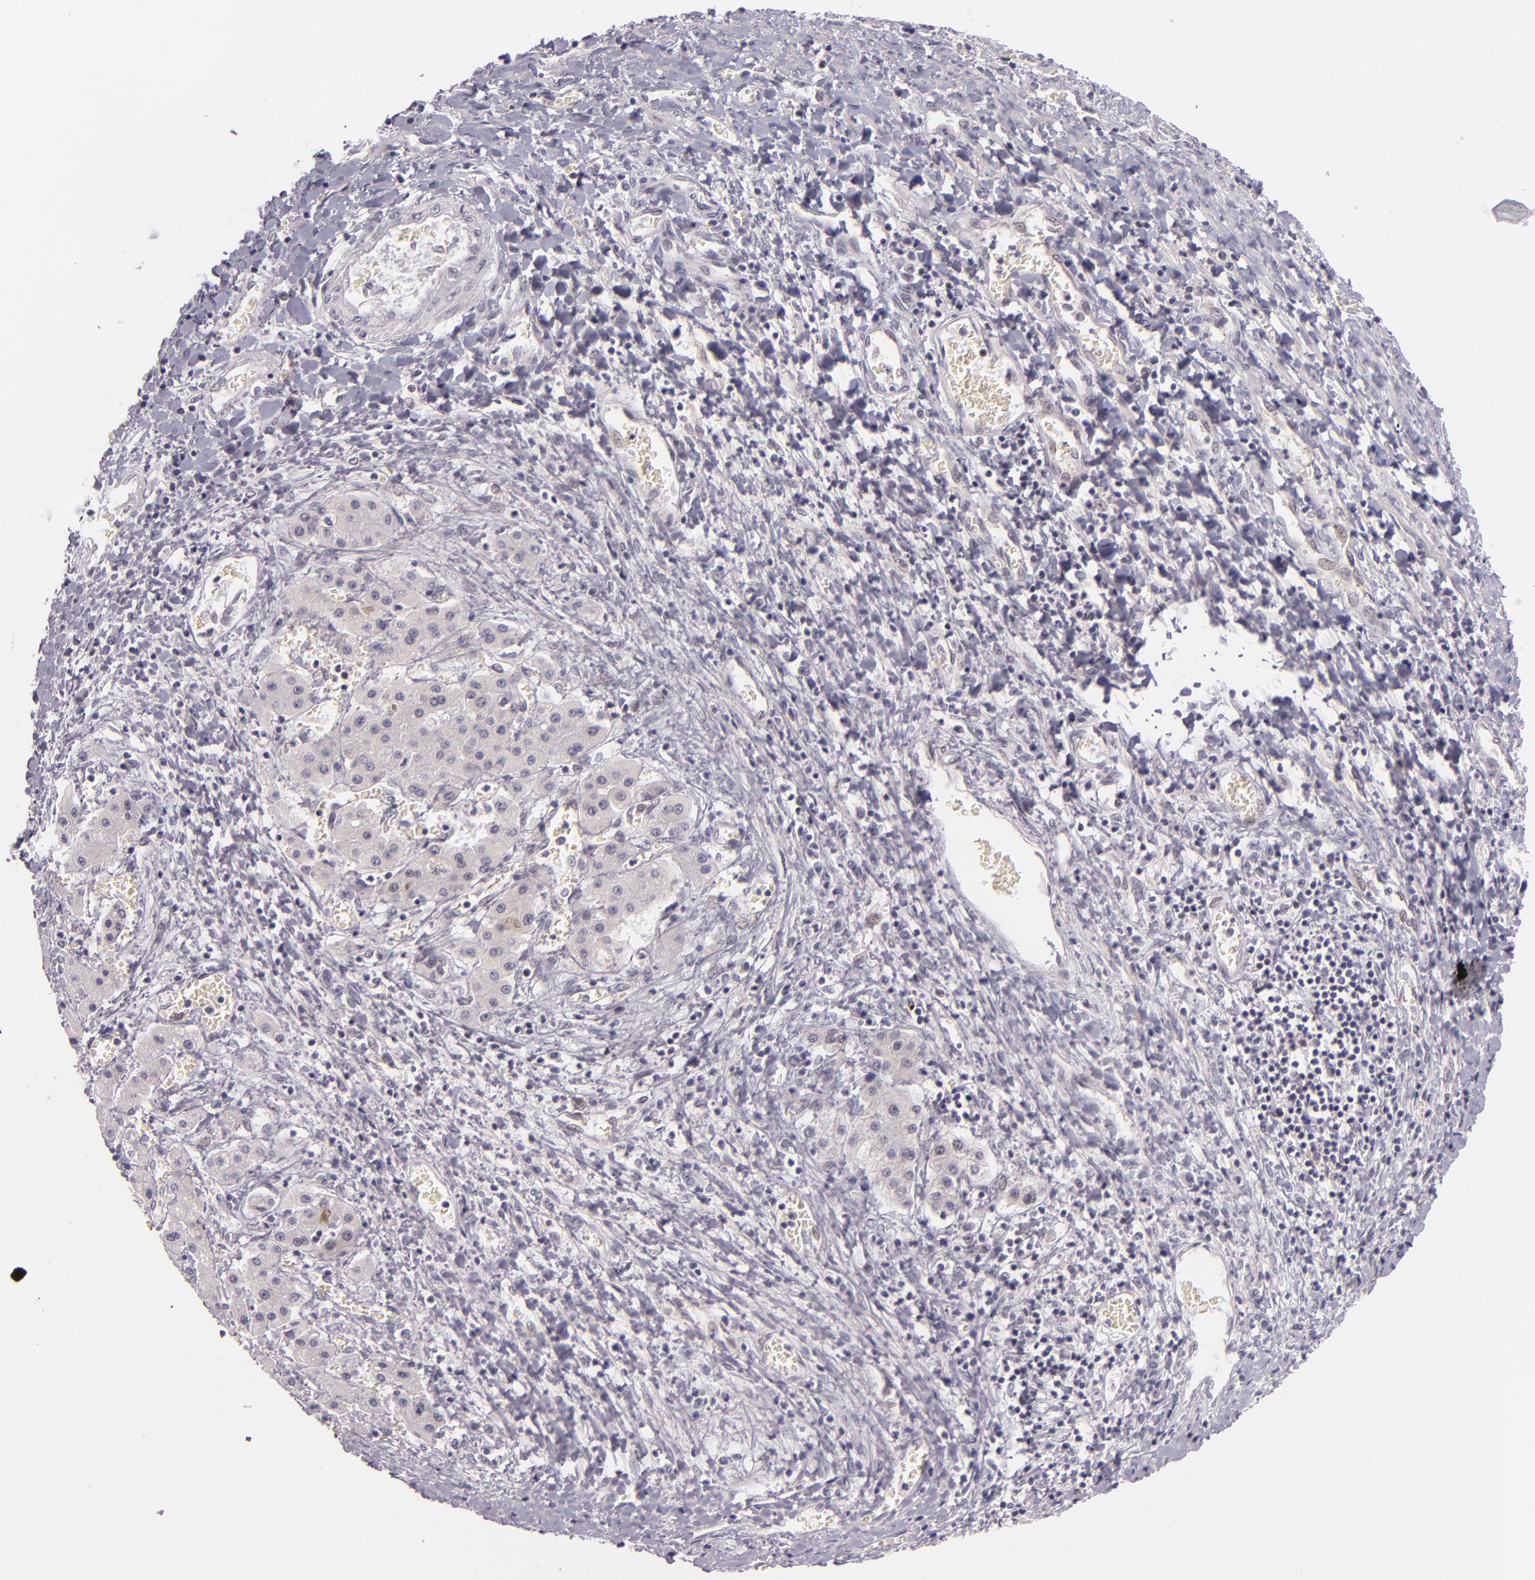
{"staining": {"intensity": "negative", "quantity": "none", "location": "none"}, "tissue": "liver cancer", "cell_type": "Tumor cells", "image_type": "cancer", "snomed": [{"axis": "morphology", "description": "Carcinoma, Hepatocellular, NOS"}, {"axis": "topography", "description": "Liver"}], "caption": "Liver hepatocellular carcinoma stained for a protein using immunohistochemistry demonstrates no staining tumor cells.", "gene": "BCL3", "patient": {"sex": "male", "age": 24}}